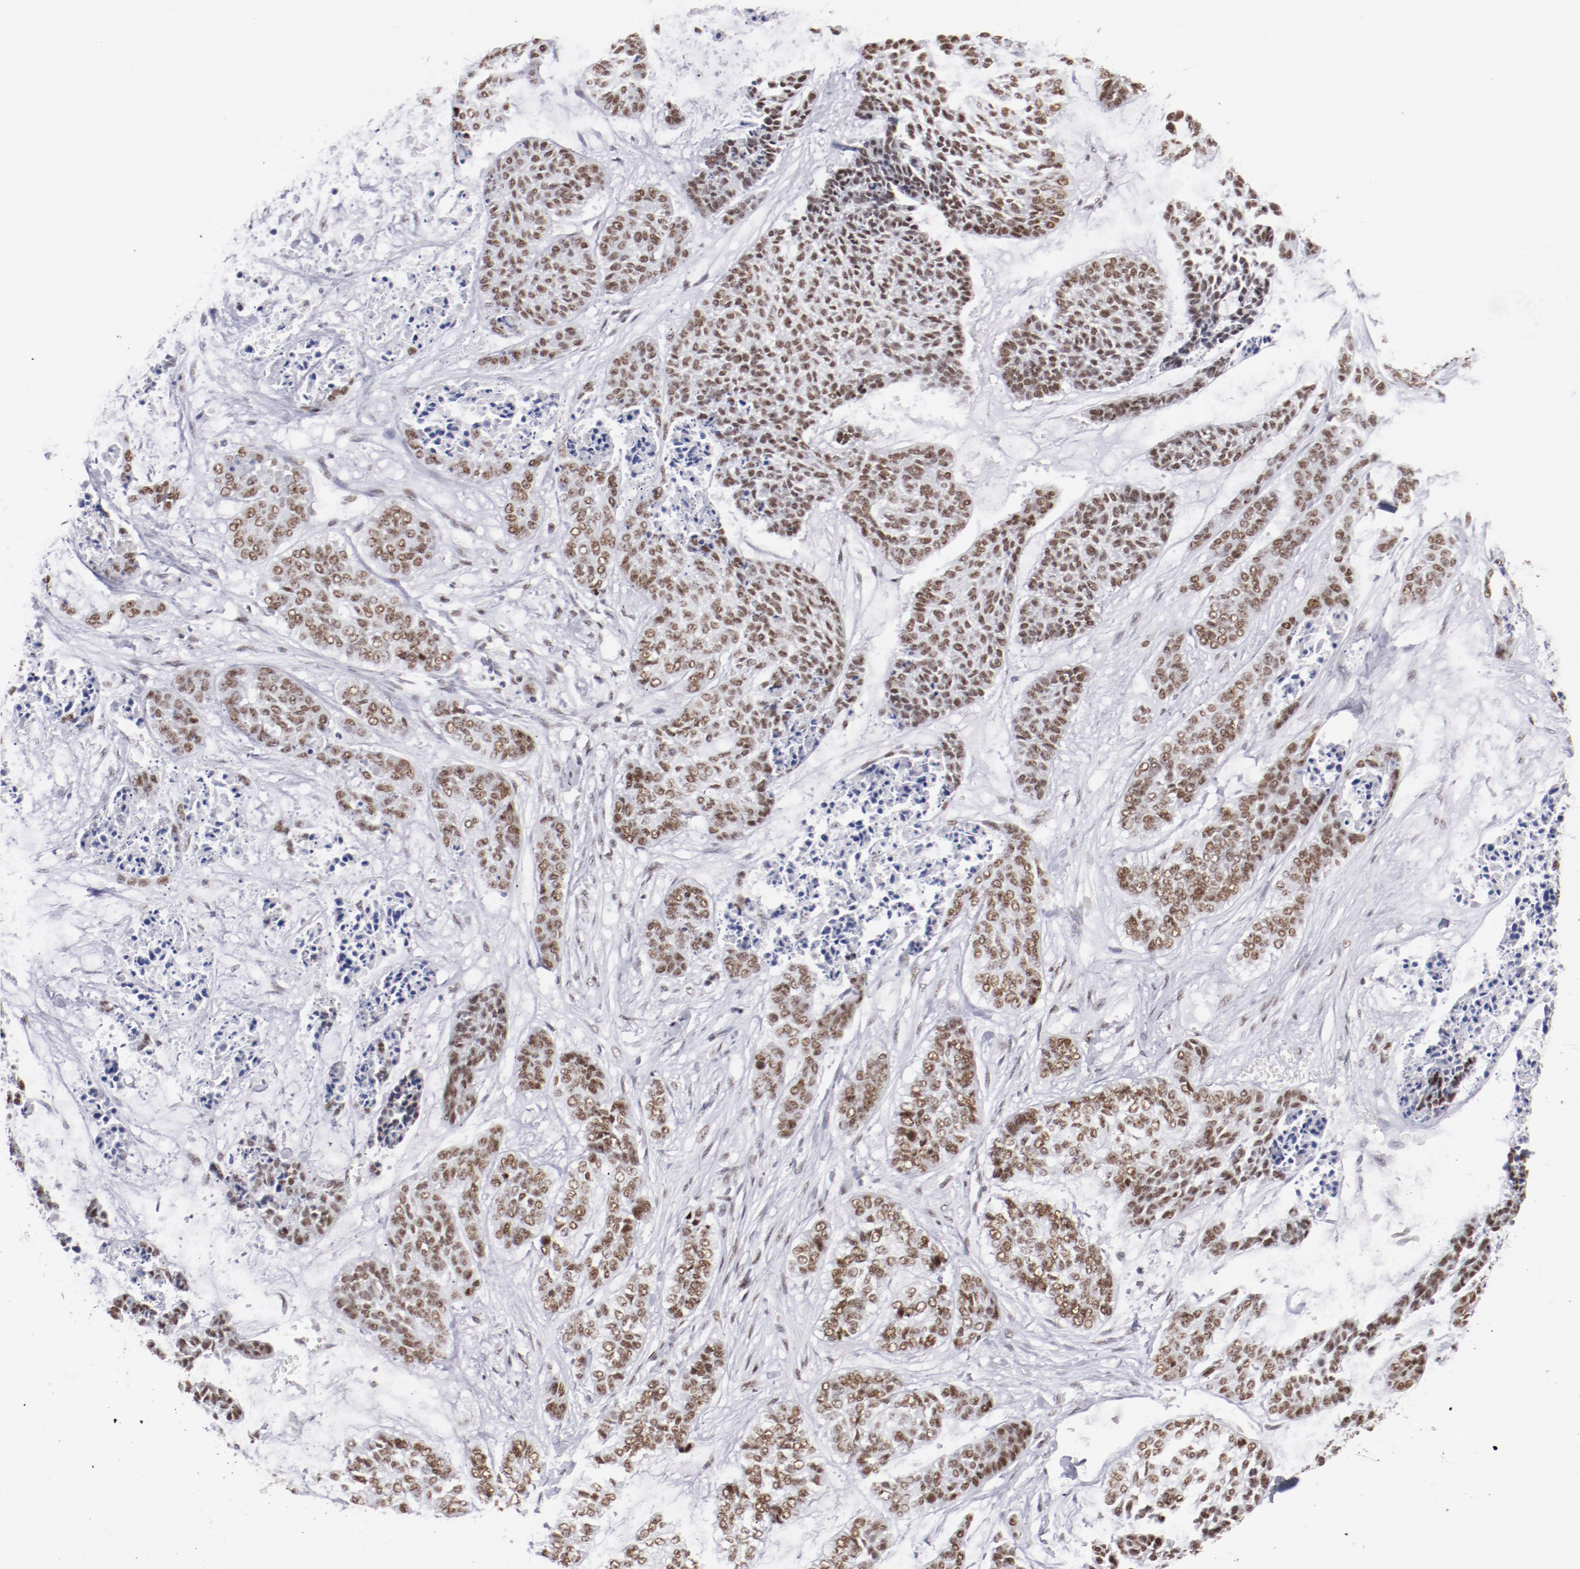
{"staining": {"intensity": "moderate", "quantity": ">75%", "location": "nuclear"}, "tissue": "skin cancer", "cell_type": "Tumor cells", "image_type": "cancer", "snomed": [{"axis": "morphology", "description": "Basal cell carcinoma"}, {"axis": "topography", "description": "Skin"}], "caption": "Immunohistochemistry micrograph of basal cell carcinoma (skin) stained for a protein (brown), which displays medium levels of moderate nuclear positivity in about >75% of tumor cells.", "gene": "TFAP4", "patient": {"sex": "female", "age": 64}}